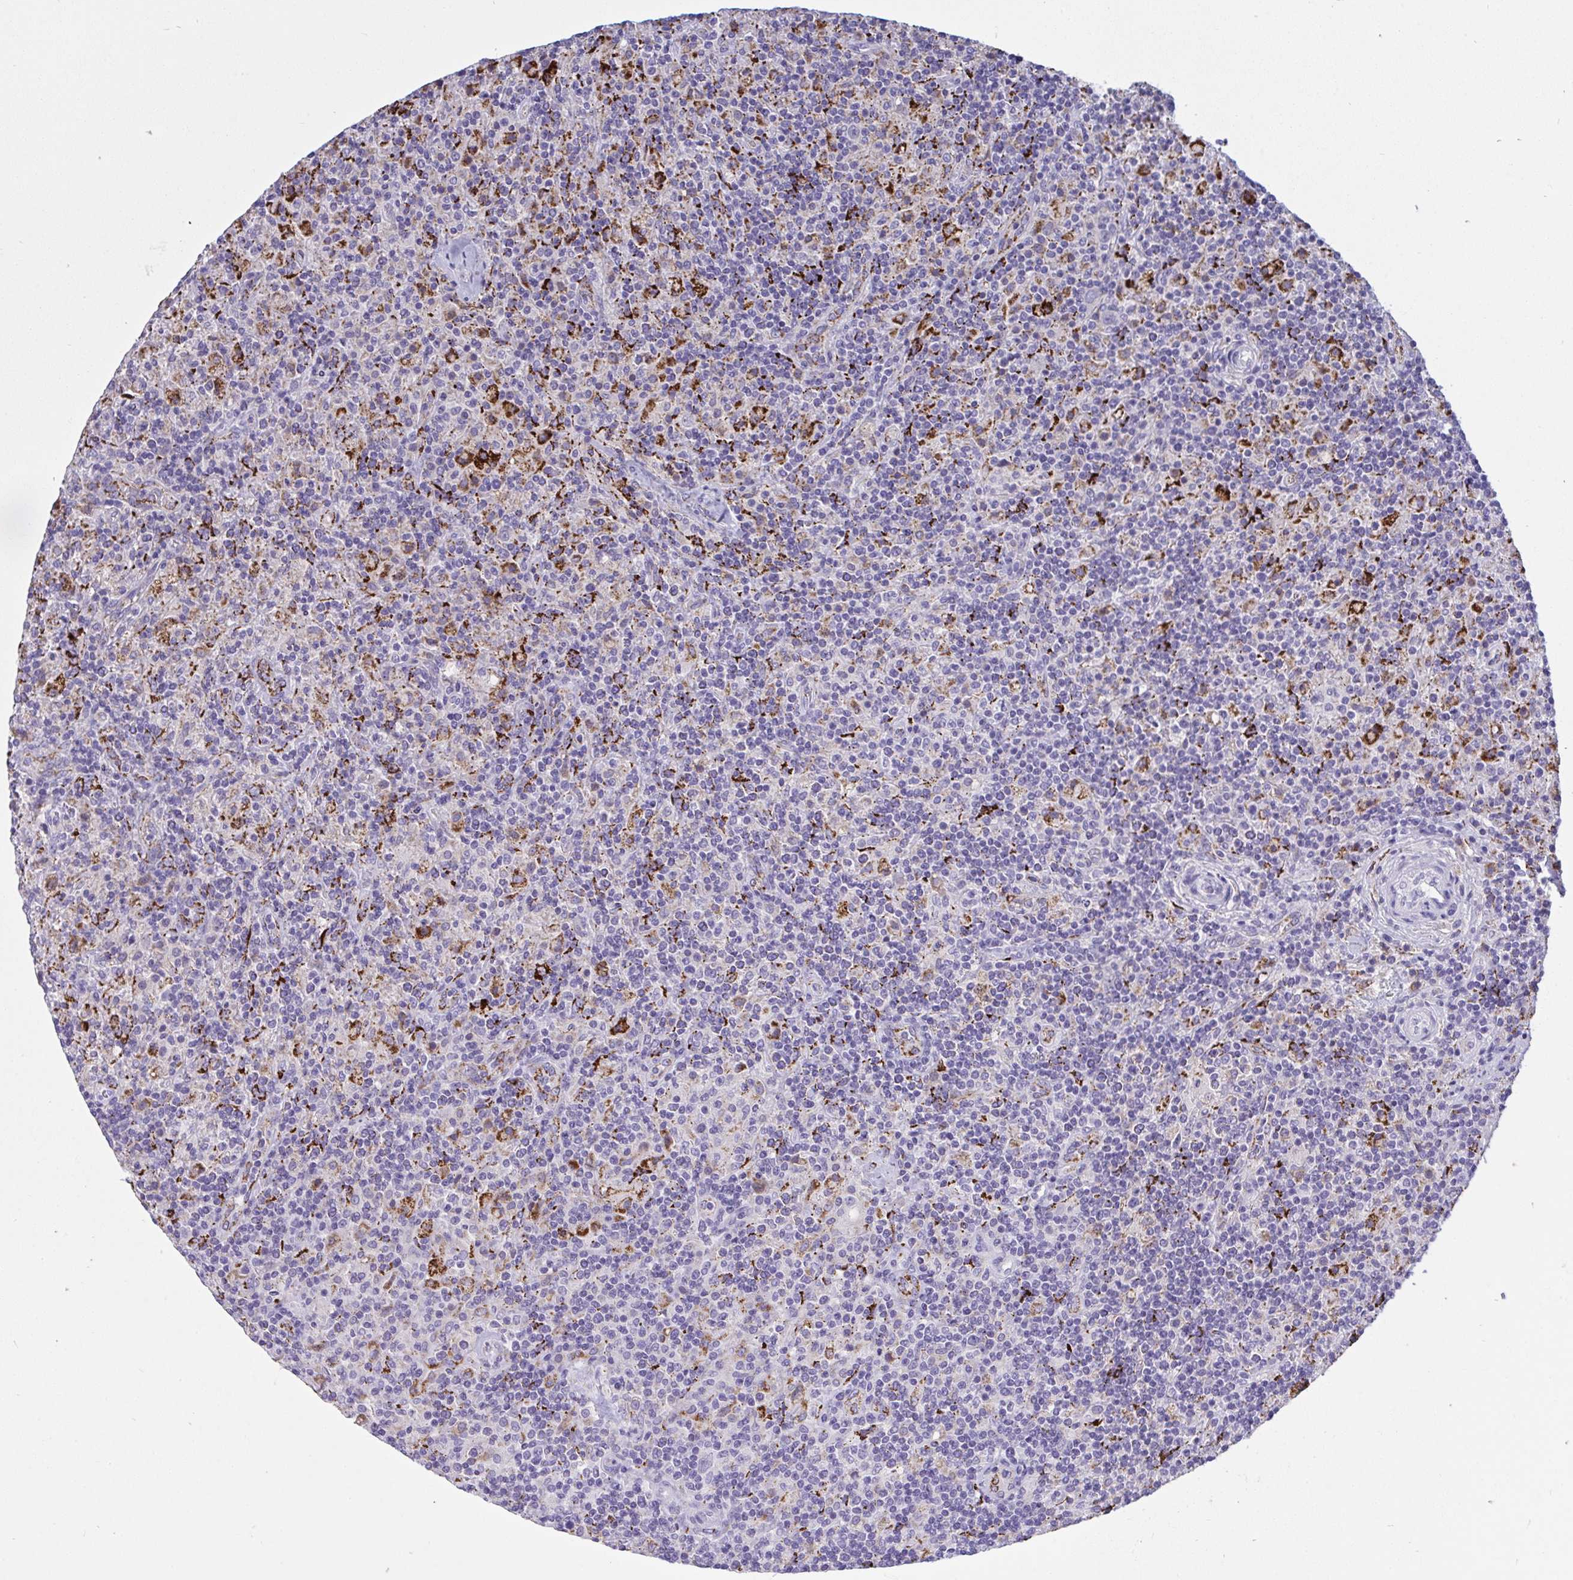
{"staining": {"intensity": "weak", "quantity": "<25%", "location": "cytoplasmic/membranous"}, "tissue": "lymphoma", "cell_type": "Tumor cells", "image_type": "cancer", "snomed": [{"axis": "morphology", "description": "Hodgkin's disease, NOS"}, {"axis": "topography", "description": "Lymph node"}], "caption": "The histopathology image exhibits no staining of tumor cells in lymphoma.", "gene": "SEMA6B", "patient": {"sex": "male", "age": 70}}